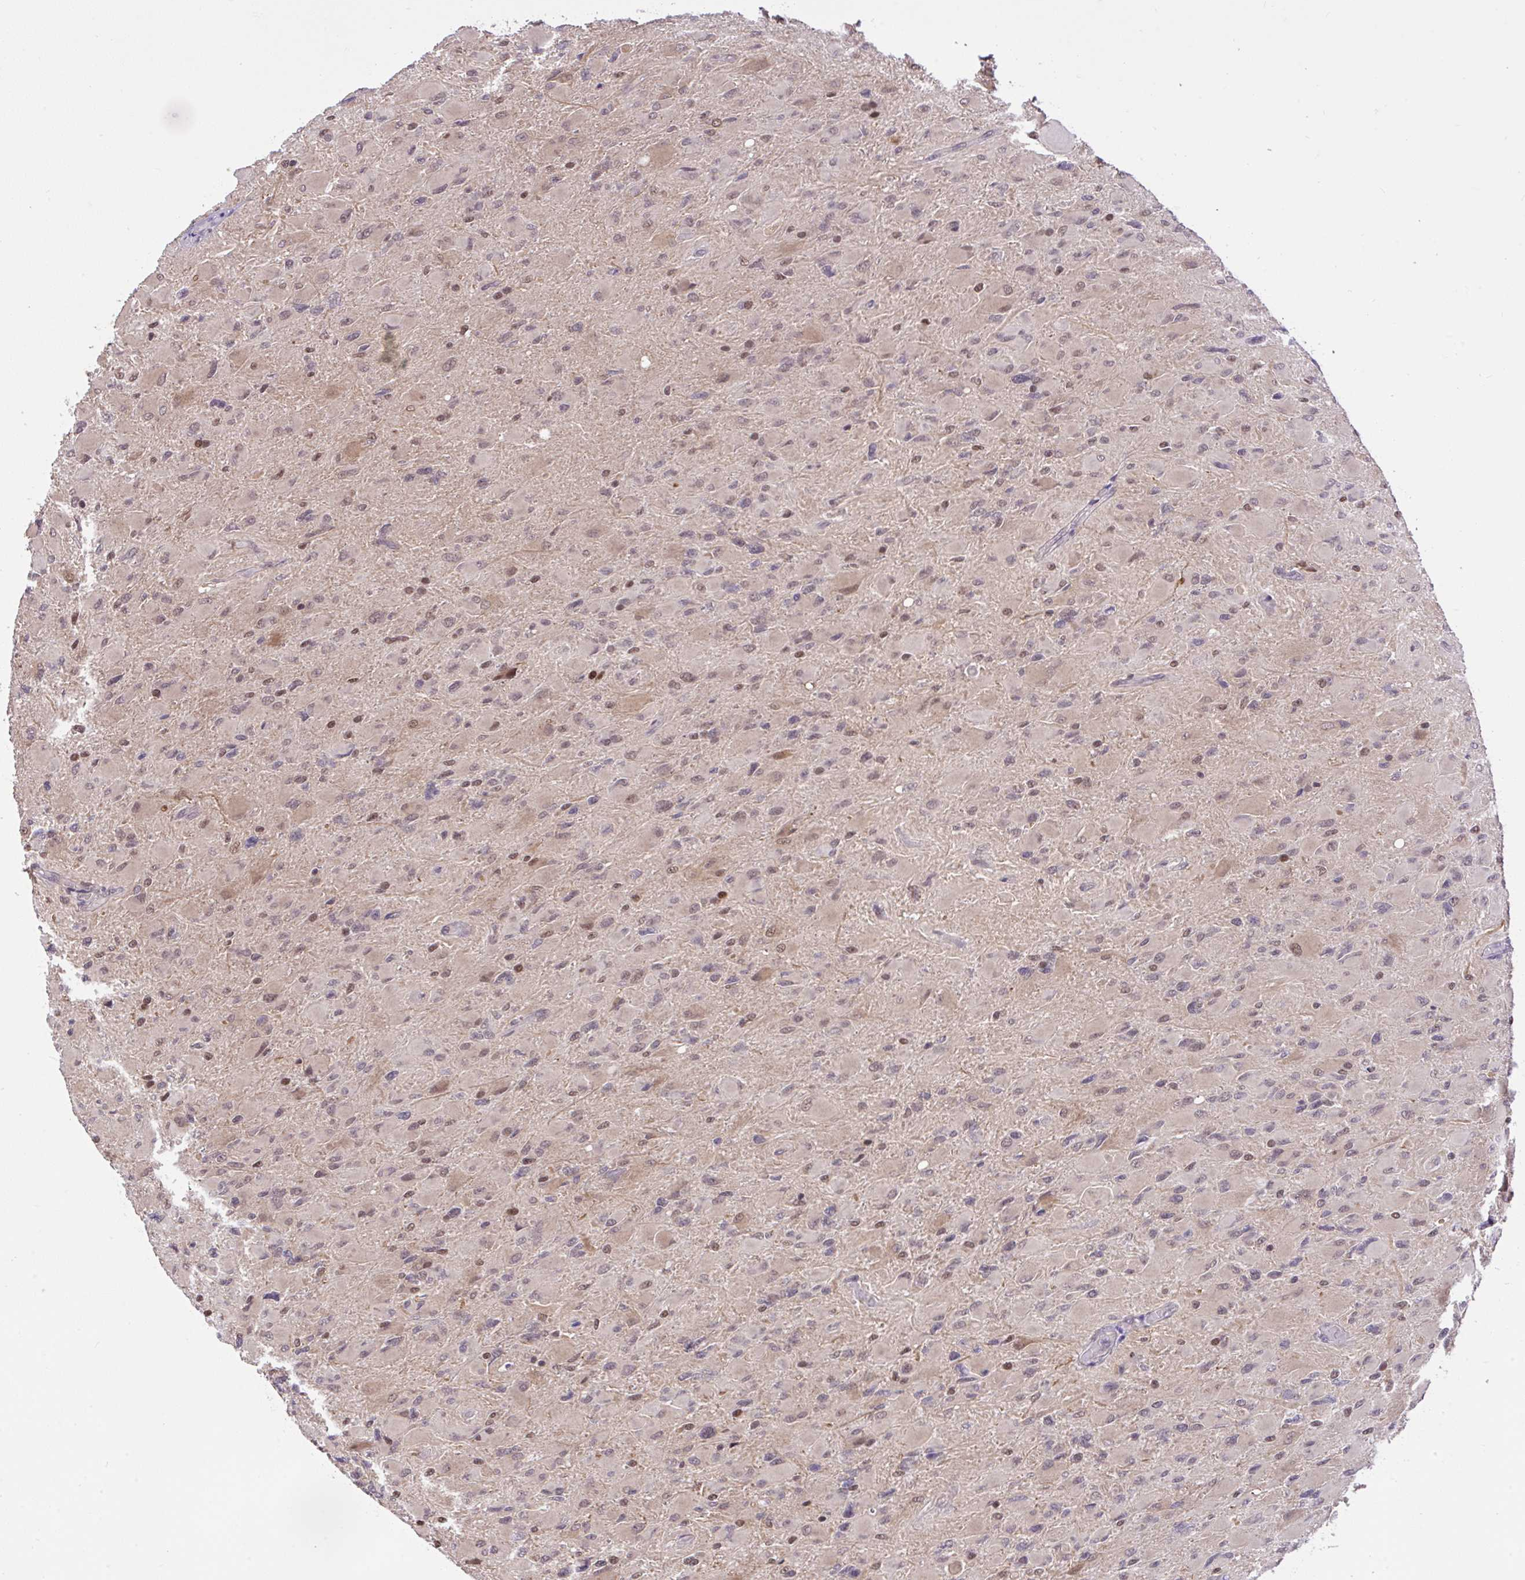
{"staining": {"intensity": "weak", "quantity": "25%-75%", "location": "nuclear"}, "tissue": "glioma", "cell_type": "Tumor cells", "image_type": "cancer", "snomed": [{"axis": "morphology", "description": "Glioma, malignant, High grade"}, {"axis": "topography", "description": "Cerebral cortex"}], "caption": "This is an image of immunohistochemistry staining of malignant glioma (high-grade), which shows weak positivity in the nuclear of tumor cells.", "gene": "GLIS3", "patient": {"sex": "female", "age": 36}}